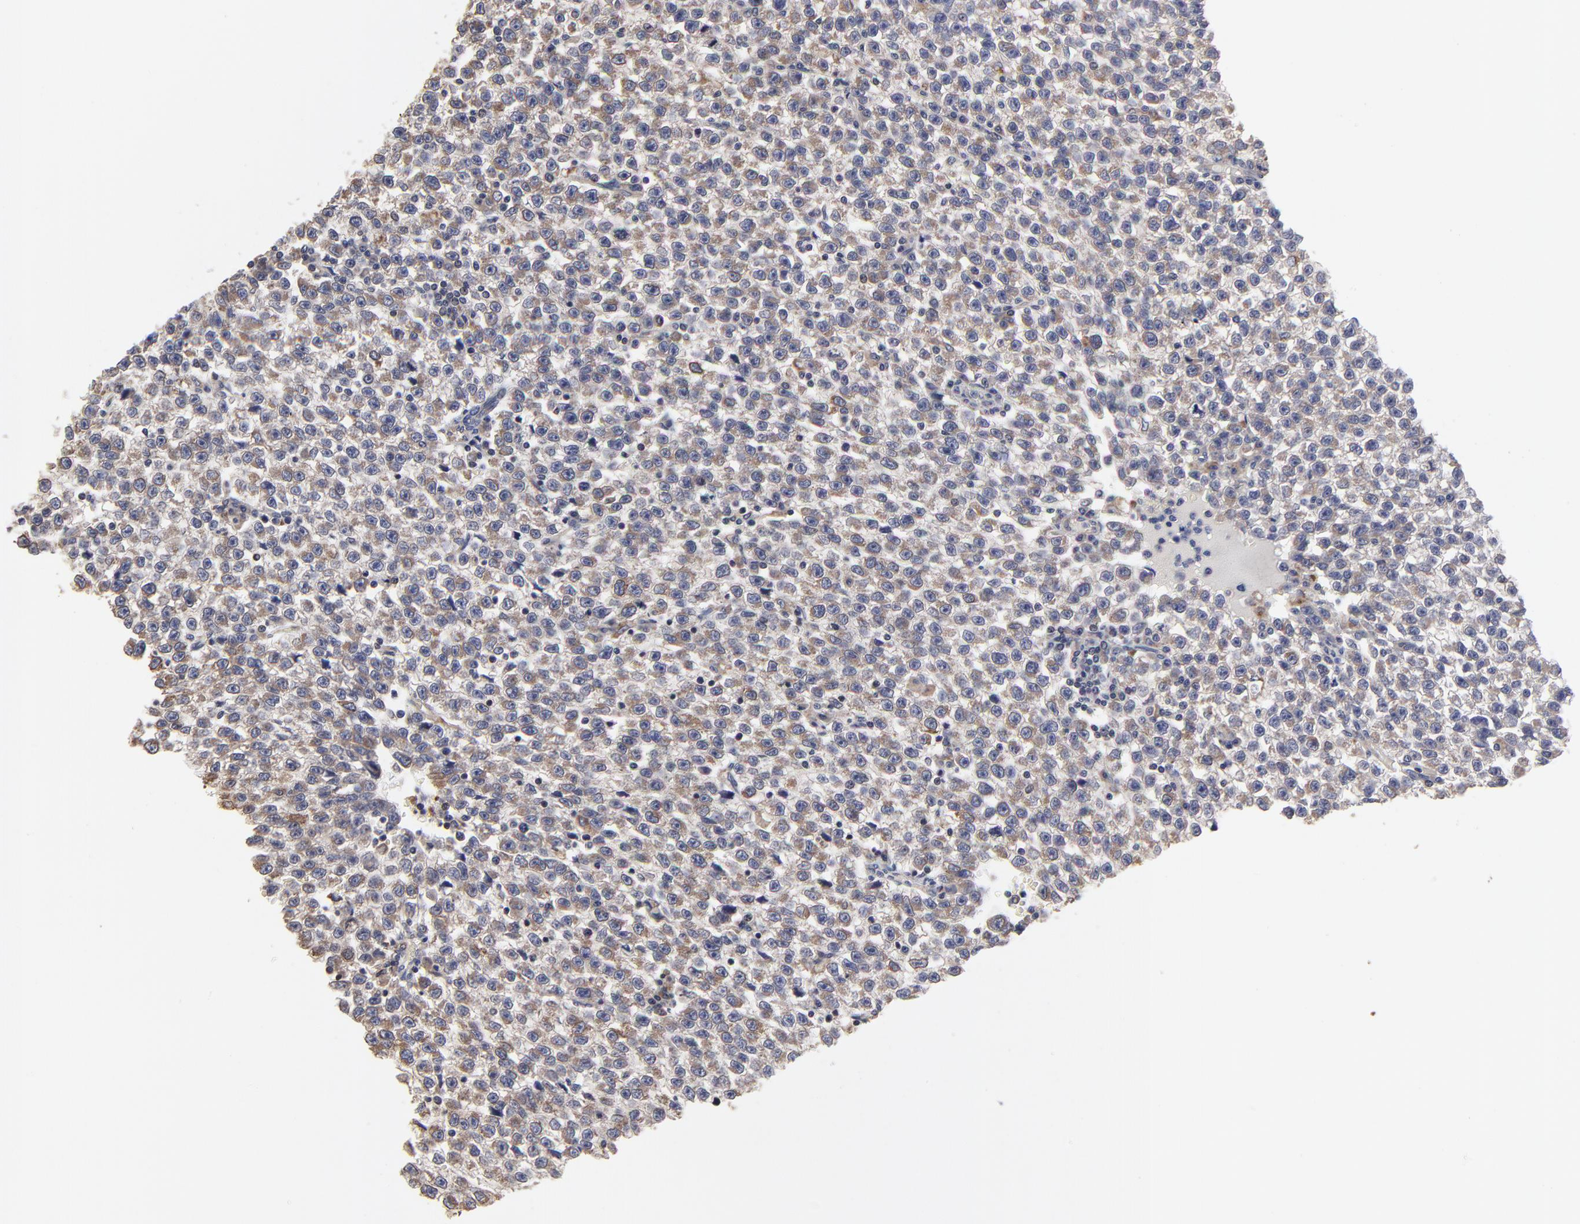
{"staining": {"intensity": "moderate", "quantity": ">75%", "location": "cytoplasmic/membranous"}, "tissue": "testis cancer", "cell_type": "Tumor cells", "image_type": "cancer", "snomed": [{"axis": "morphology", "description": "Seminoma, NOS"}, {"axis": "topography", "description": "Testis"}], "caption": "Testis cancer was stained to show a protein in brown. There is medium levels of moderate cytoplasmic/membranous expression in approximately >75% of tumor cells.", "gene": "ELP2", "patient": {"sex": "male", "age": 35}}